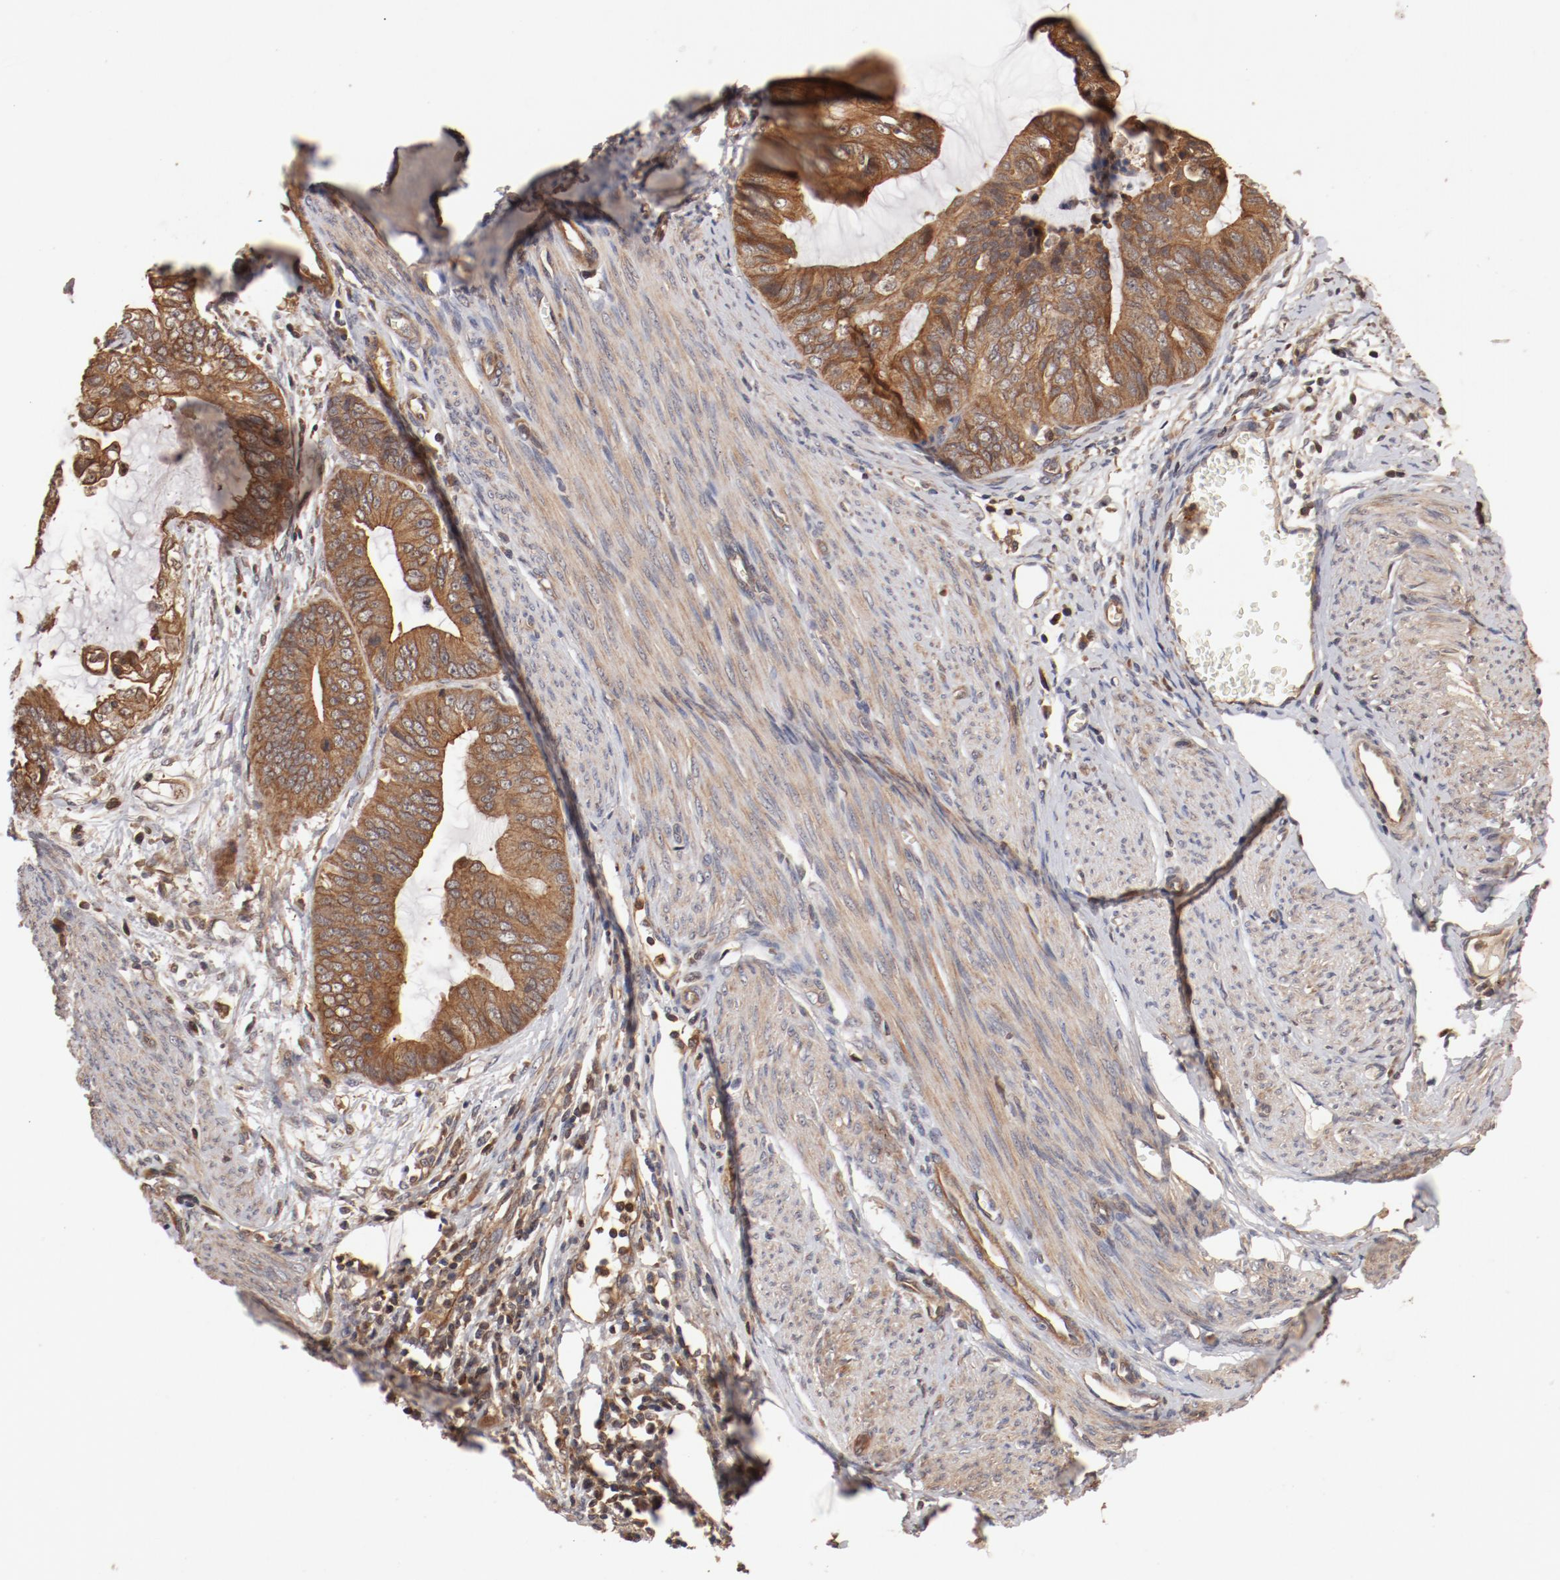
{"staining": {"intensity": "moderate", "quantity": ">75%", "location": "cytoplasmic/membranous"}, "tissue": "endometrial cancer", "cell_type": "Tumor cells", "image_type": "cancer", "snomed": [{"axis": "morphology", "description": "Adenocarcinoma, NOS"}, {"axis": "topography", "description": "Endometrium"}], "caption": "Tumor cells exhibit medium levels of moderate cytoplasmic/membranous expression in about >75% of cells in endometrial cancer.", "gene": "GUF1", "patient": {"sex": "female", "age": 75}}